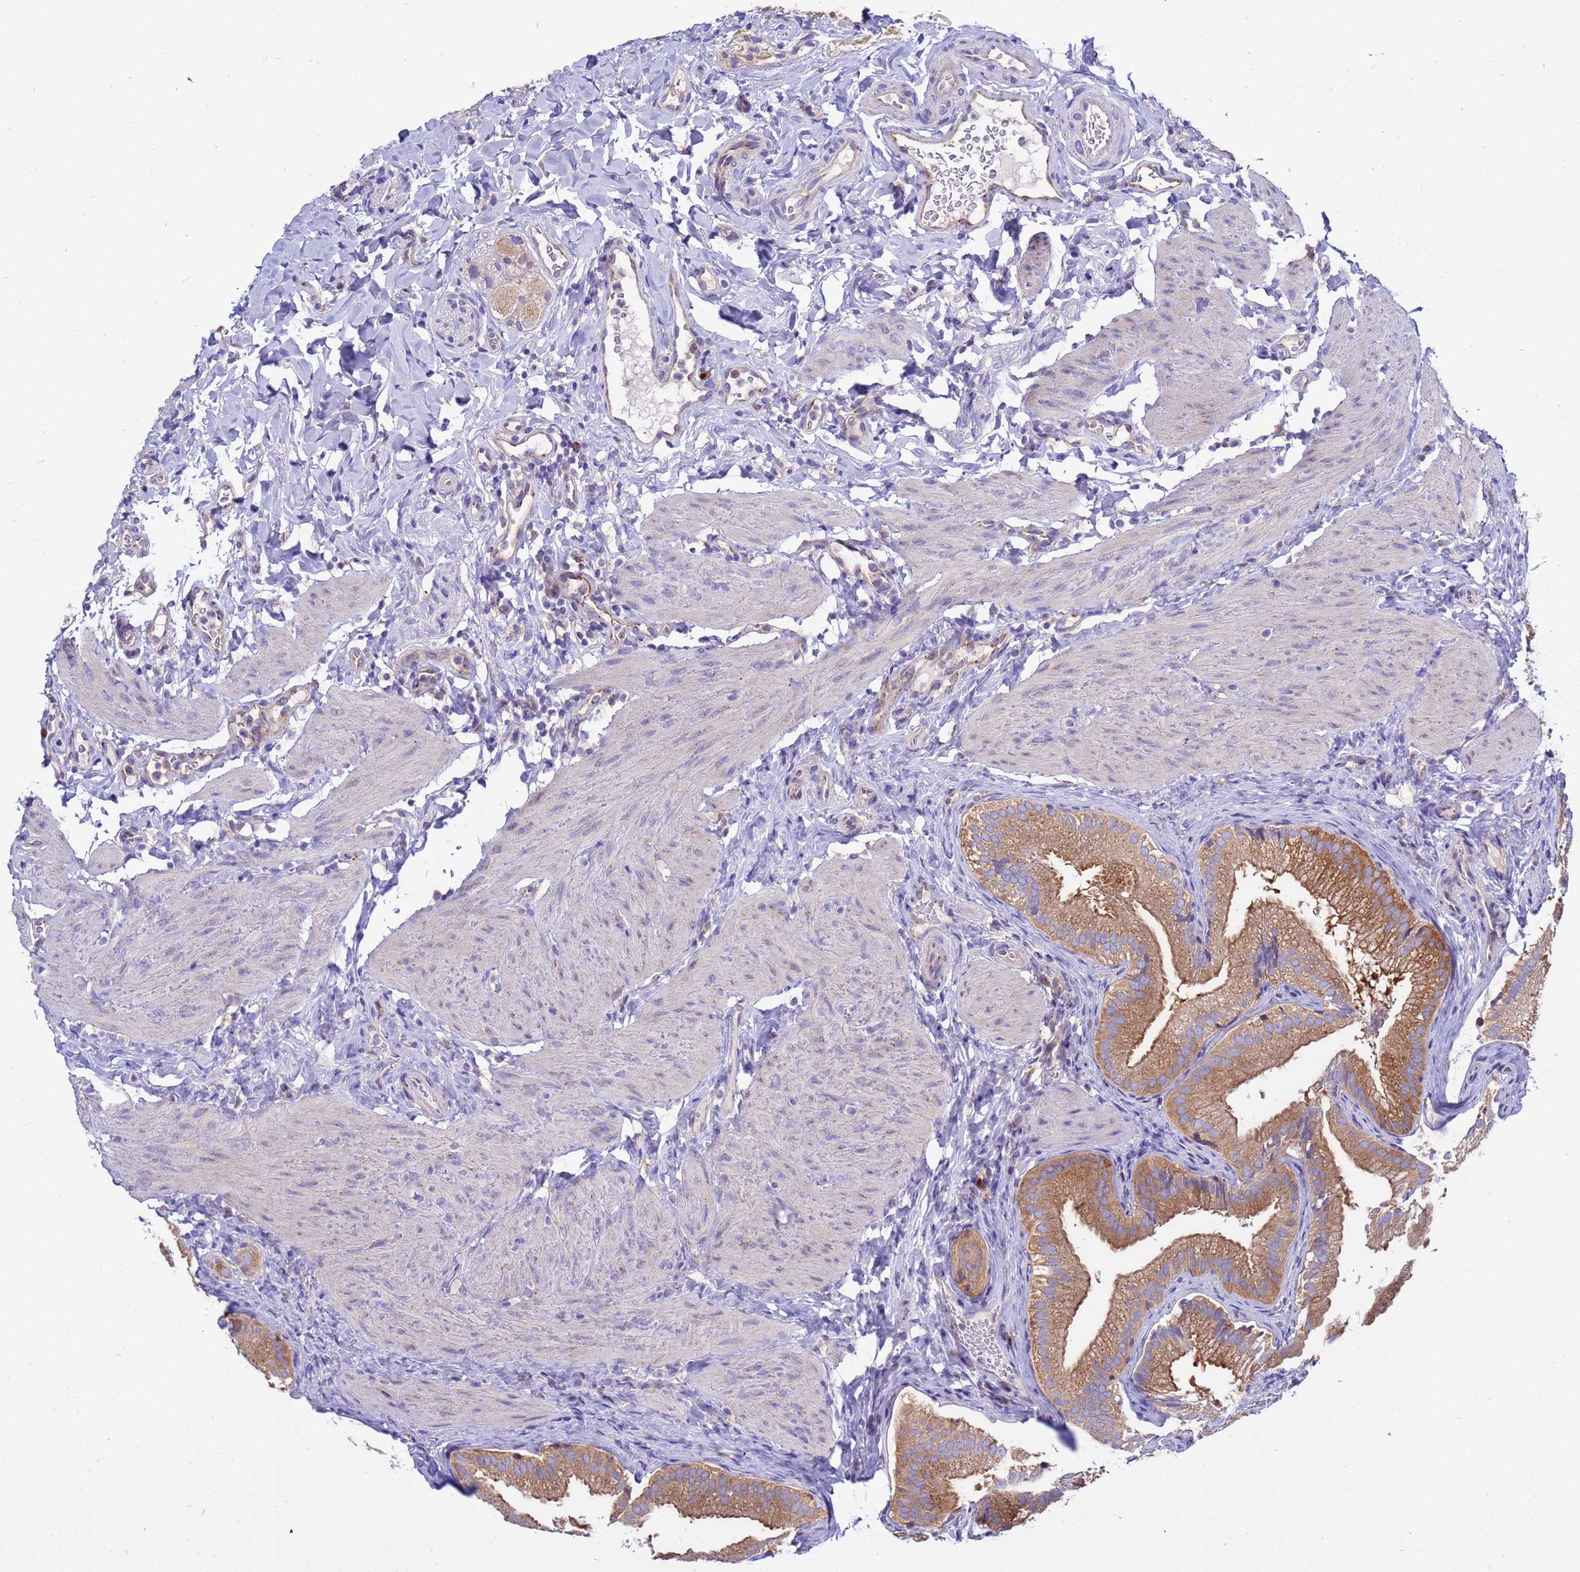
{"staining": {"intensity": "moderate", "quantity": ">75%", "location": "cytoplasmic/membranous"}, "tissue": "gallbladder", "cell_type": "Glandular cells", "image_type": "normal", "snomed": [{"axis": "morphology", "description": "Normal tissue, NOS"}, {"axis": "topography", "description": "Gallbladder"}], "caption": "The histopathology image displays a brown stain indicating the presence of a protein in the cytoplasmic/membranous of glandular cells in gallbladder.", "gene": "ANAPC1", "patient": {"sex": "female", "age": 30}}